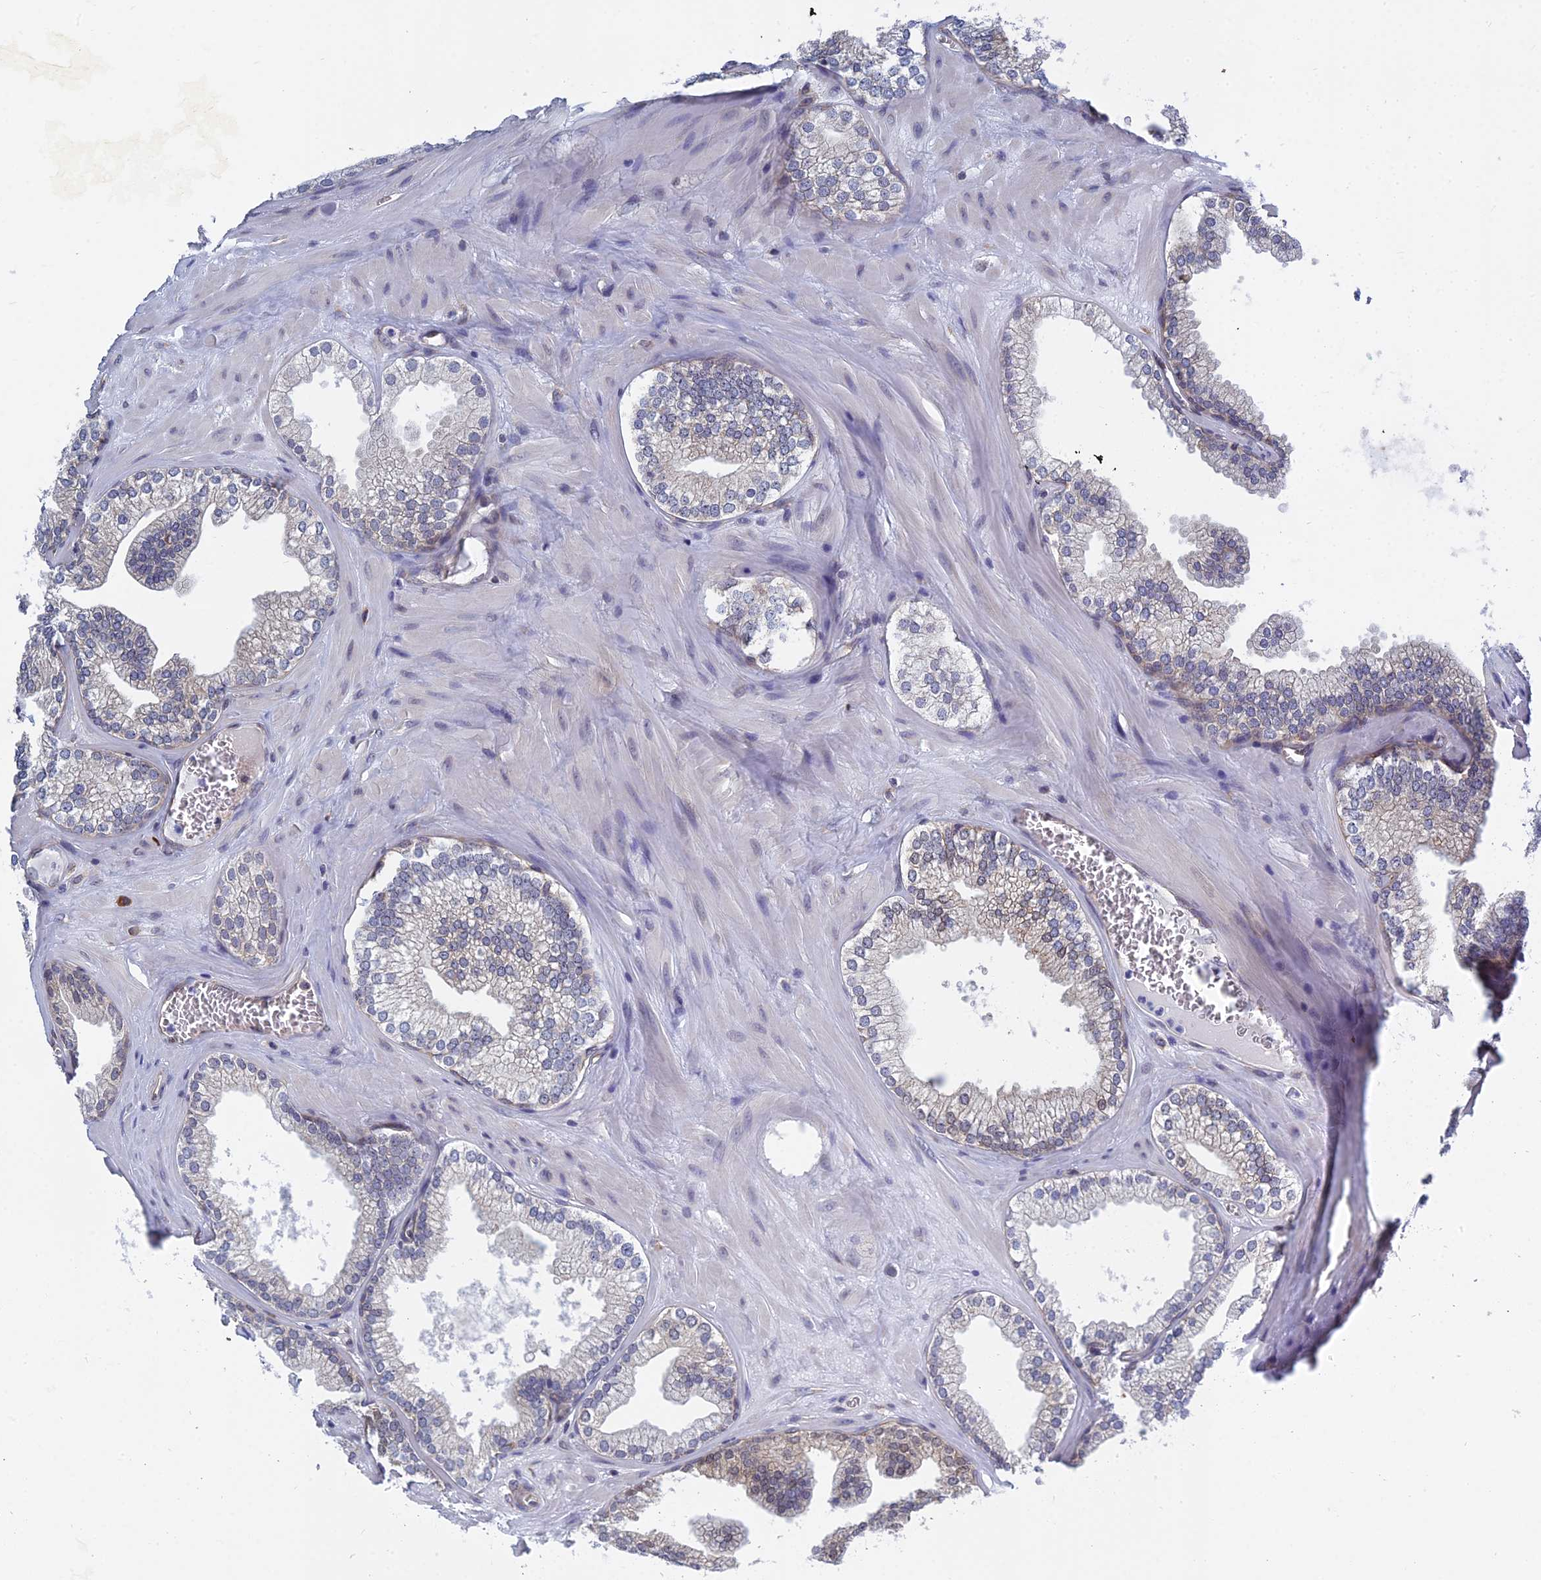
{"staining": {"intensity": "weak", "quantity": "25%-75%", "location": "cytoplasmic/membranous"}, "tissue": "prostate cancer", "cell_type": "Tumor cells", "image_type": "cancer", "snomed": [{"axis": "morphology", "description": "Adenocarcinoma, Low grade"}, {"axis": "topography", "description": "Prostate"}], "caption": "A high-resolution histopathology image shows immunohistochemistry staining of prostate adenocarcinoma (low-grade), which shows weak cytoplasmic/membranous positivity in about 25%-75% of tumor cells.", "gene": "KIAA1143", "patient": {"sex": "male", "age": 60}}